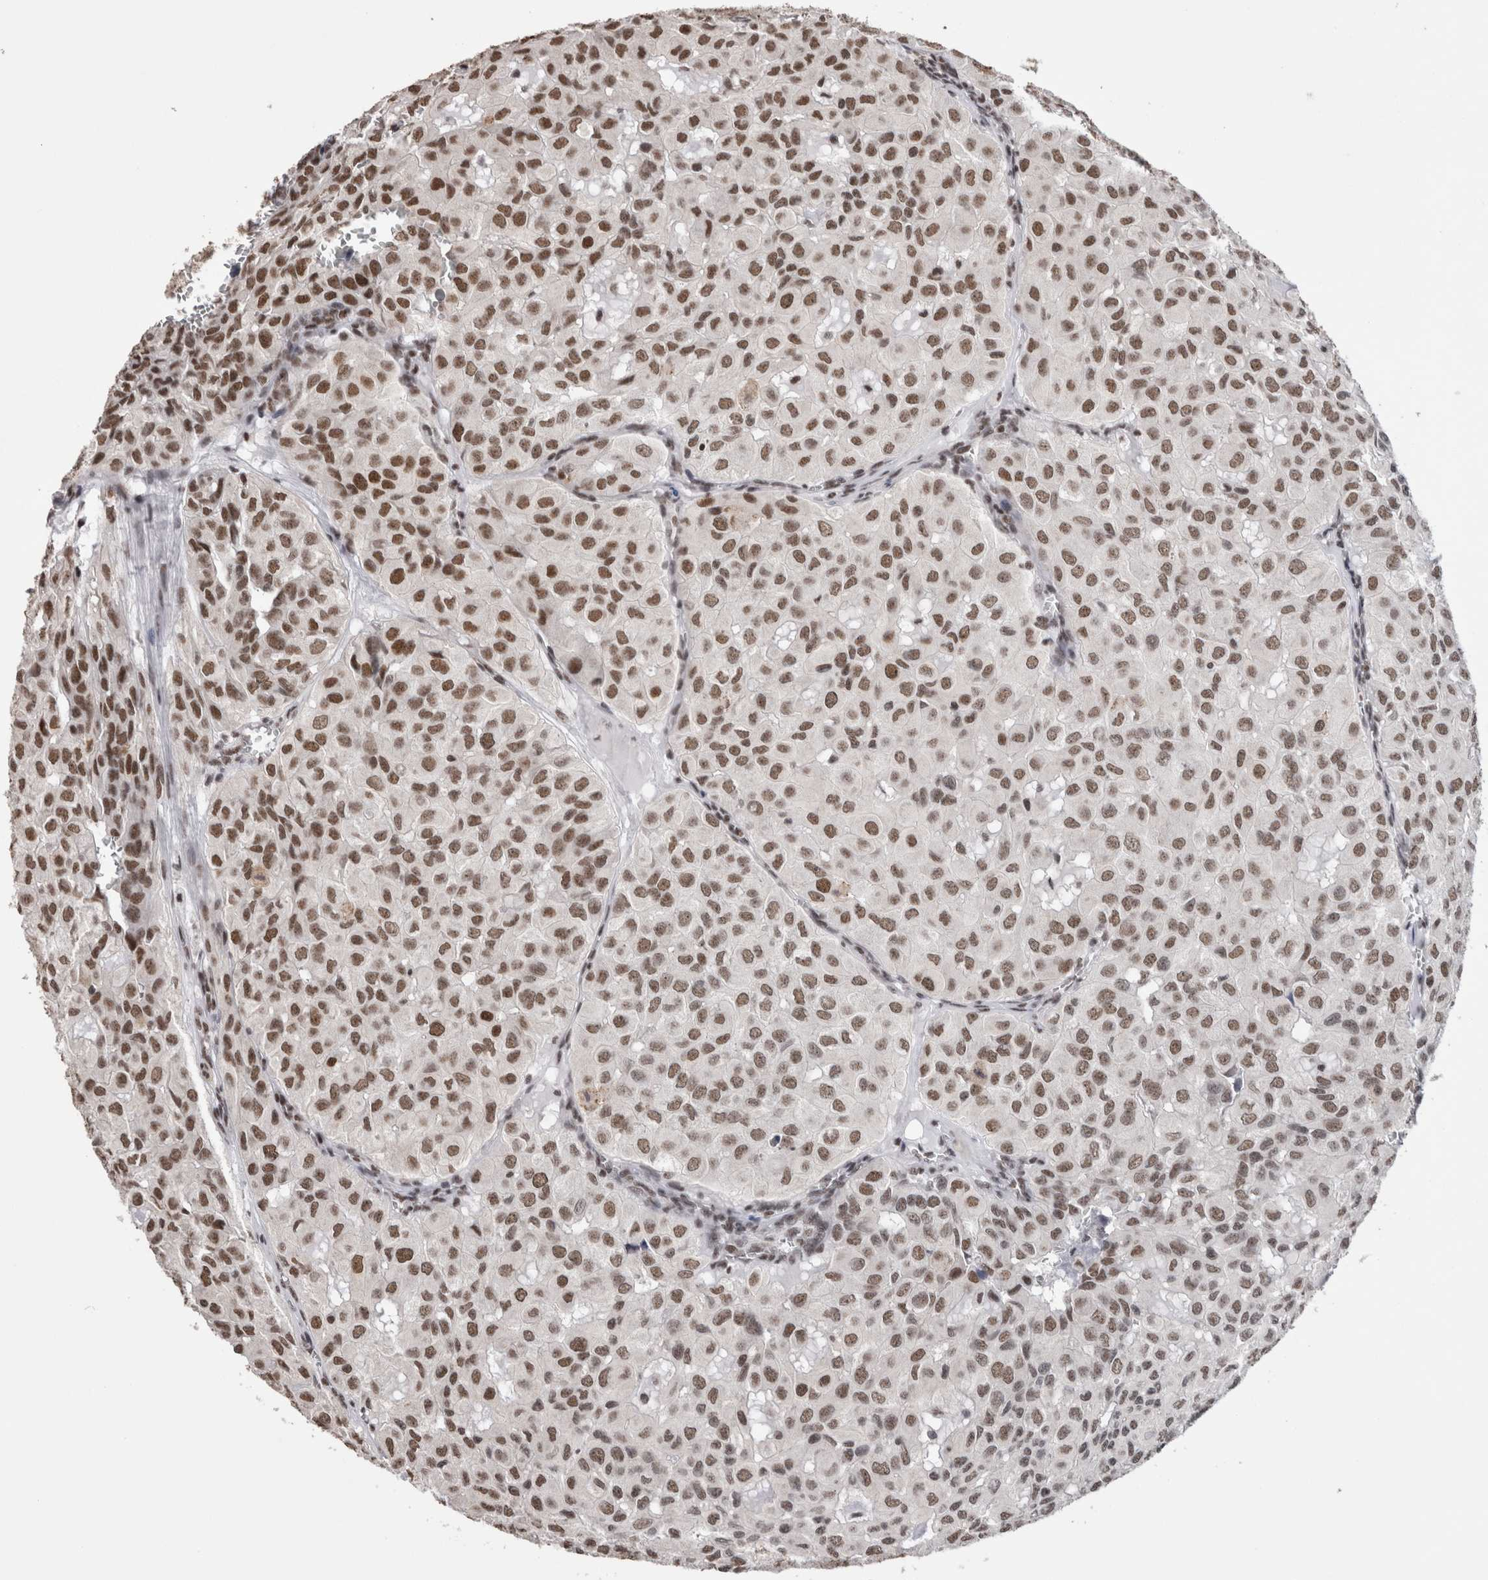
{"staining": {"intensity": "strong", "quantity": ">75%", "location": "nuclear"}, "tissue": "head and neck cancer", "cell_type": "Tumor cells", "image_type": "cancer", "snomed": [{"axis": "morphology", "description": "Adenocarcinoma, NOS"}, {"axis": "topography", "description": "Salivary gland, NOS"}, {"axis": "topography", "description": "Head-Neck"}], "caption": "Immunohistochemistry (IHC) (DAB) staining of human head and neck cancer displays strong nuclear protein positivity in approximately >75% of tumor cells.", "gene": "SMC1A", "patient": {"sex": "female", "age": 76}}